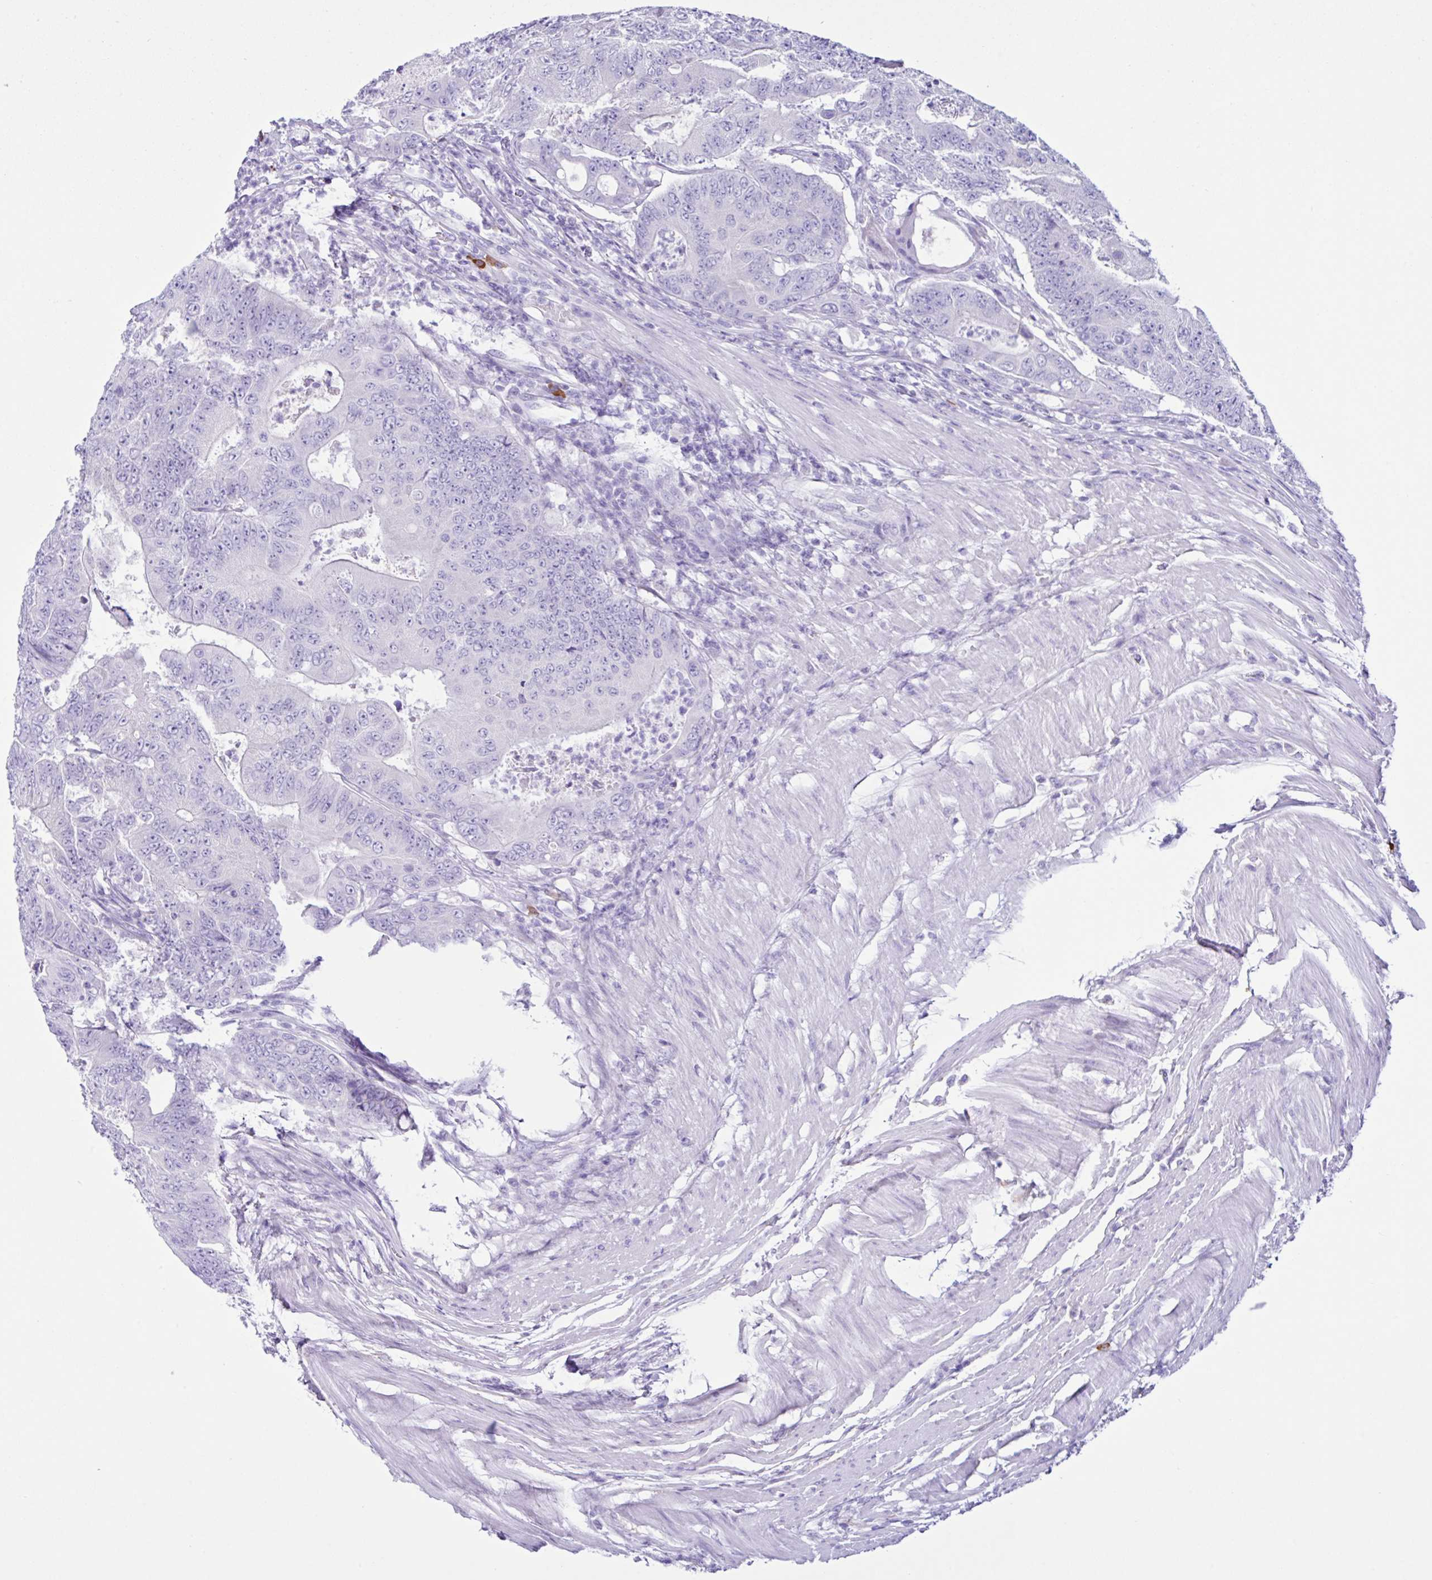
{"staining": {"intensity": "negative", "quantity": "none", "location": "none"}, "tissue": "colorectal cancer", "cell_type": "Tumor cells", "image_type": "cancer", "snomed": [{"axis": "morphology", "description": "Adenocarcinoma, NOS"}, {"axis": "topography", "description": "Colon"}], "caption": "Immunohistochemistry (IHC) photomicrograph of human colorectal adenocarcinoma stained for a protein (brown), which exhibits no positivity in tumor cells.", "gene": "PIGF", "patient": {"sex": "female", "age": 48}}